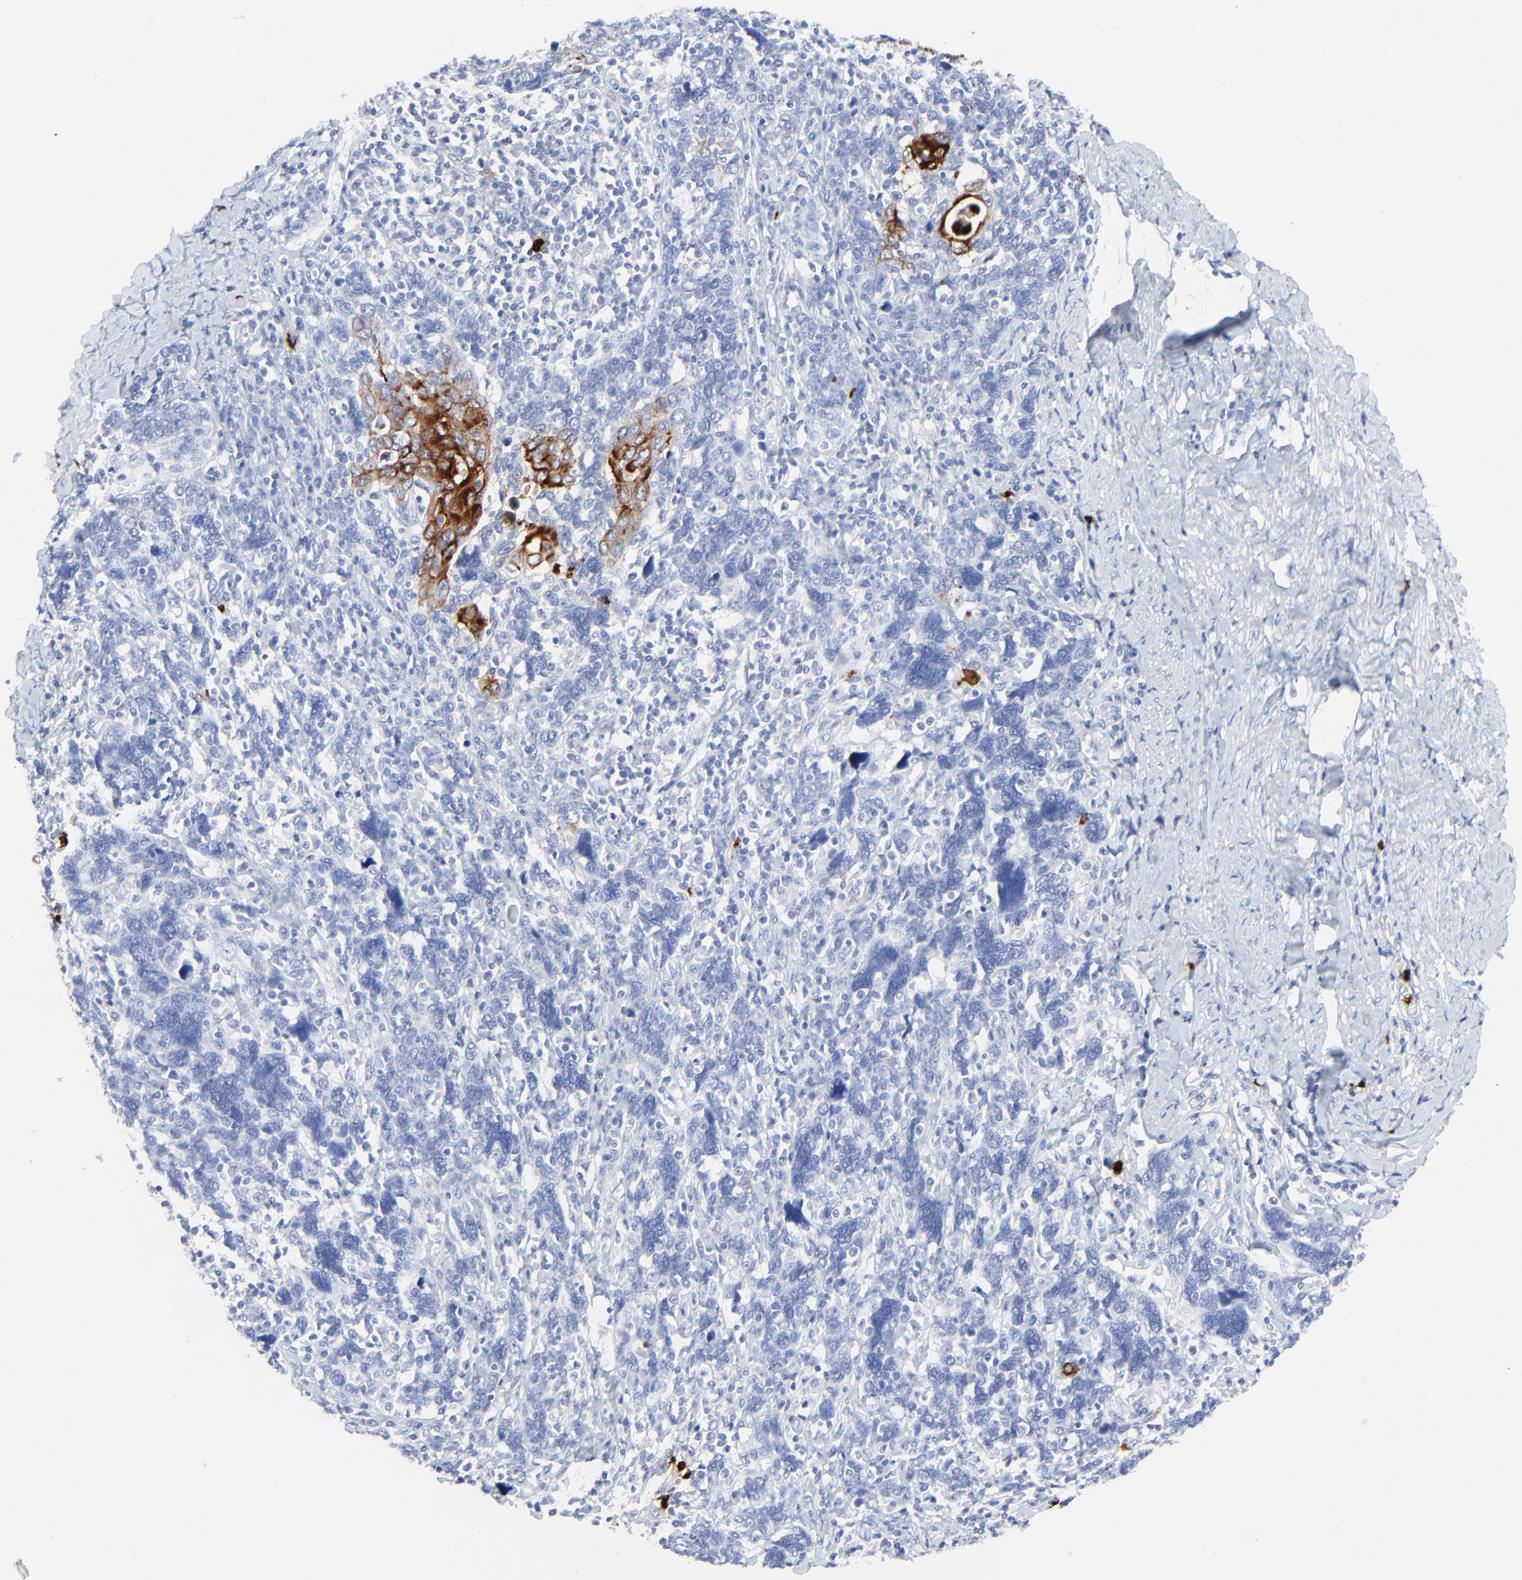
{"staining": {"intensity": "moderate", "quantity": "<25%", "location": "cytoplasmic/membranous"}, "tissue": "cervical cancer", "cell_type": "Tumor cells", "image_type": "cancer", "snomed": [{"axis": "morphology", "description": "Squamous cell carcinoma, NOS"}, {"axis": "topography", "description": "Cervix"}], "caption": "Protein positivity by immunohistochemistry displays moderate cytoplasmic/membranous expression in approximately <25% of tumor cells in cervical cancer. (Stains: DAB in brown, nuclei in blue, Microscopy: brightfield microscopy at high magnification).", "gene": "LCN2", "patient": {"sex": "female", "age": 41}}